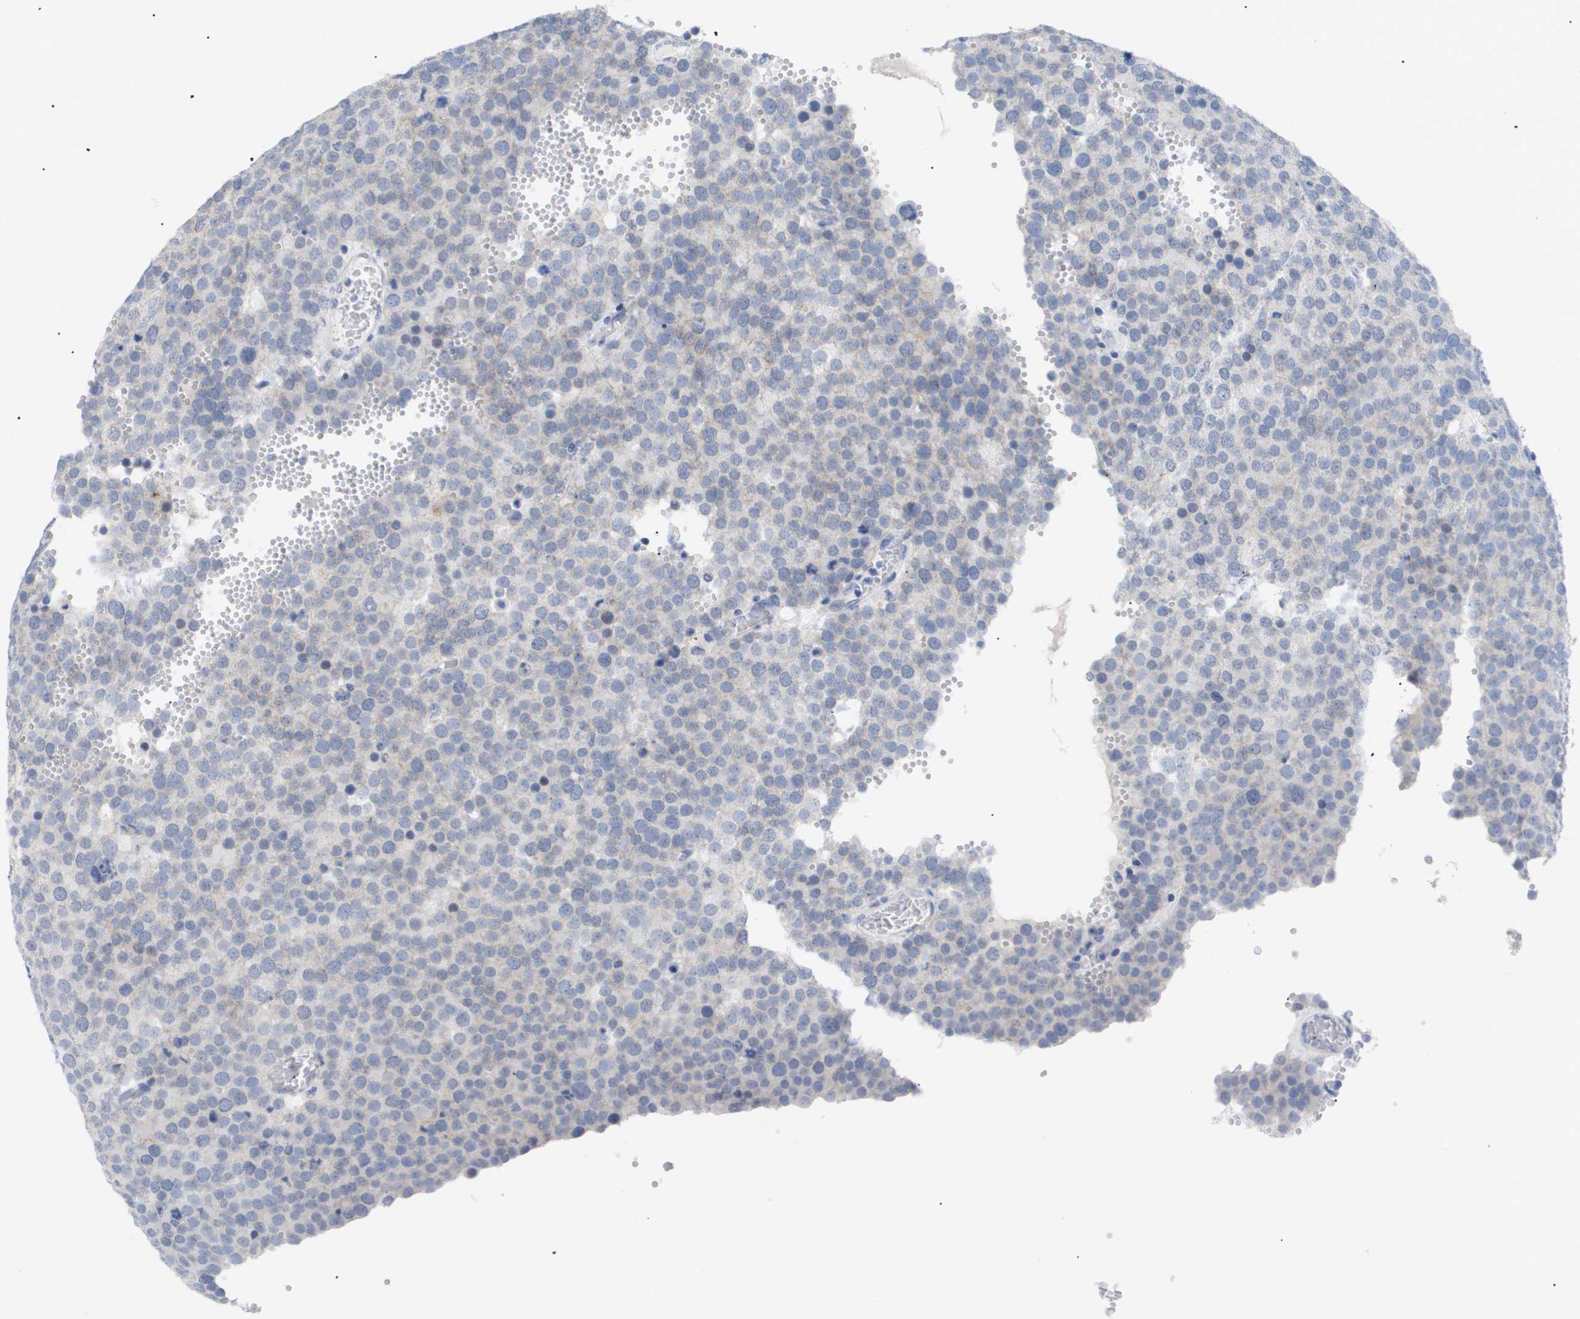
{"staining": {"intensity": "weak", "quantity": "<25%", "location": "cytoplasmic/membranous"}, "tissue": "testis cancer", "cell_type": "Tumor cells", "image_type": "cancer", "snomed": [{"axis": "morphology", "description": "Normal tissue, NOS"}, {"axis": "morphology", "description": "Seminoma, NOS"}, {"axis": "topography", "description": "Testis"}], "caption": "Human testis seminoma stained for a protein using immunohistochemistry demonstrates no staining in tumor cells.", "gene": "CAV3", "patient": {"sex": "male", "age": 71}}